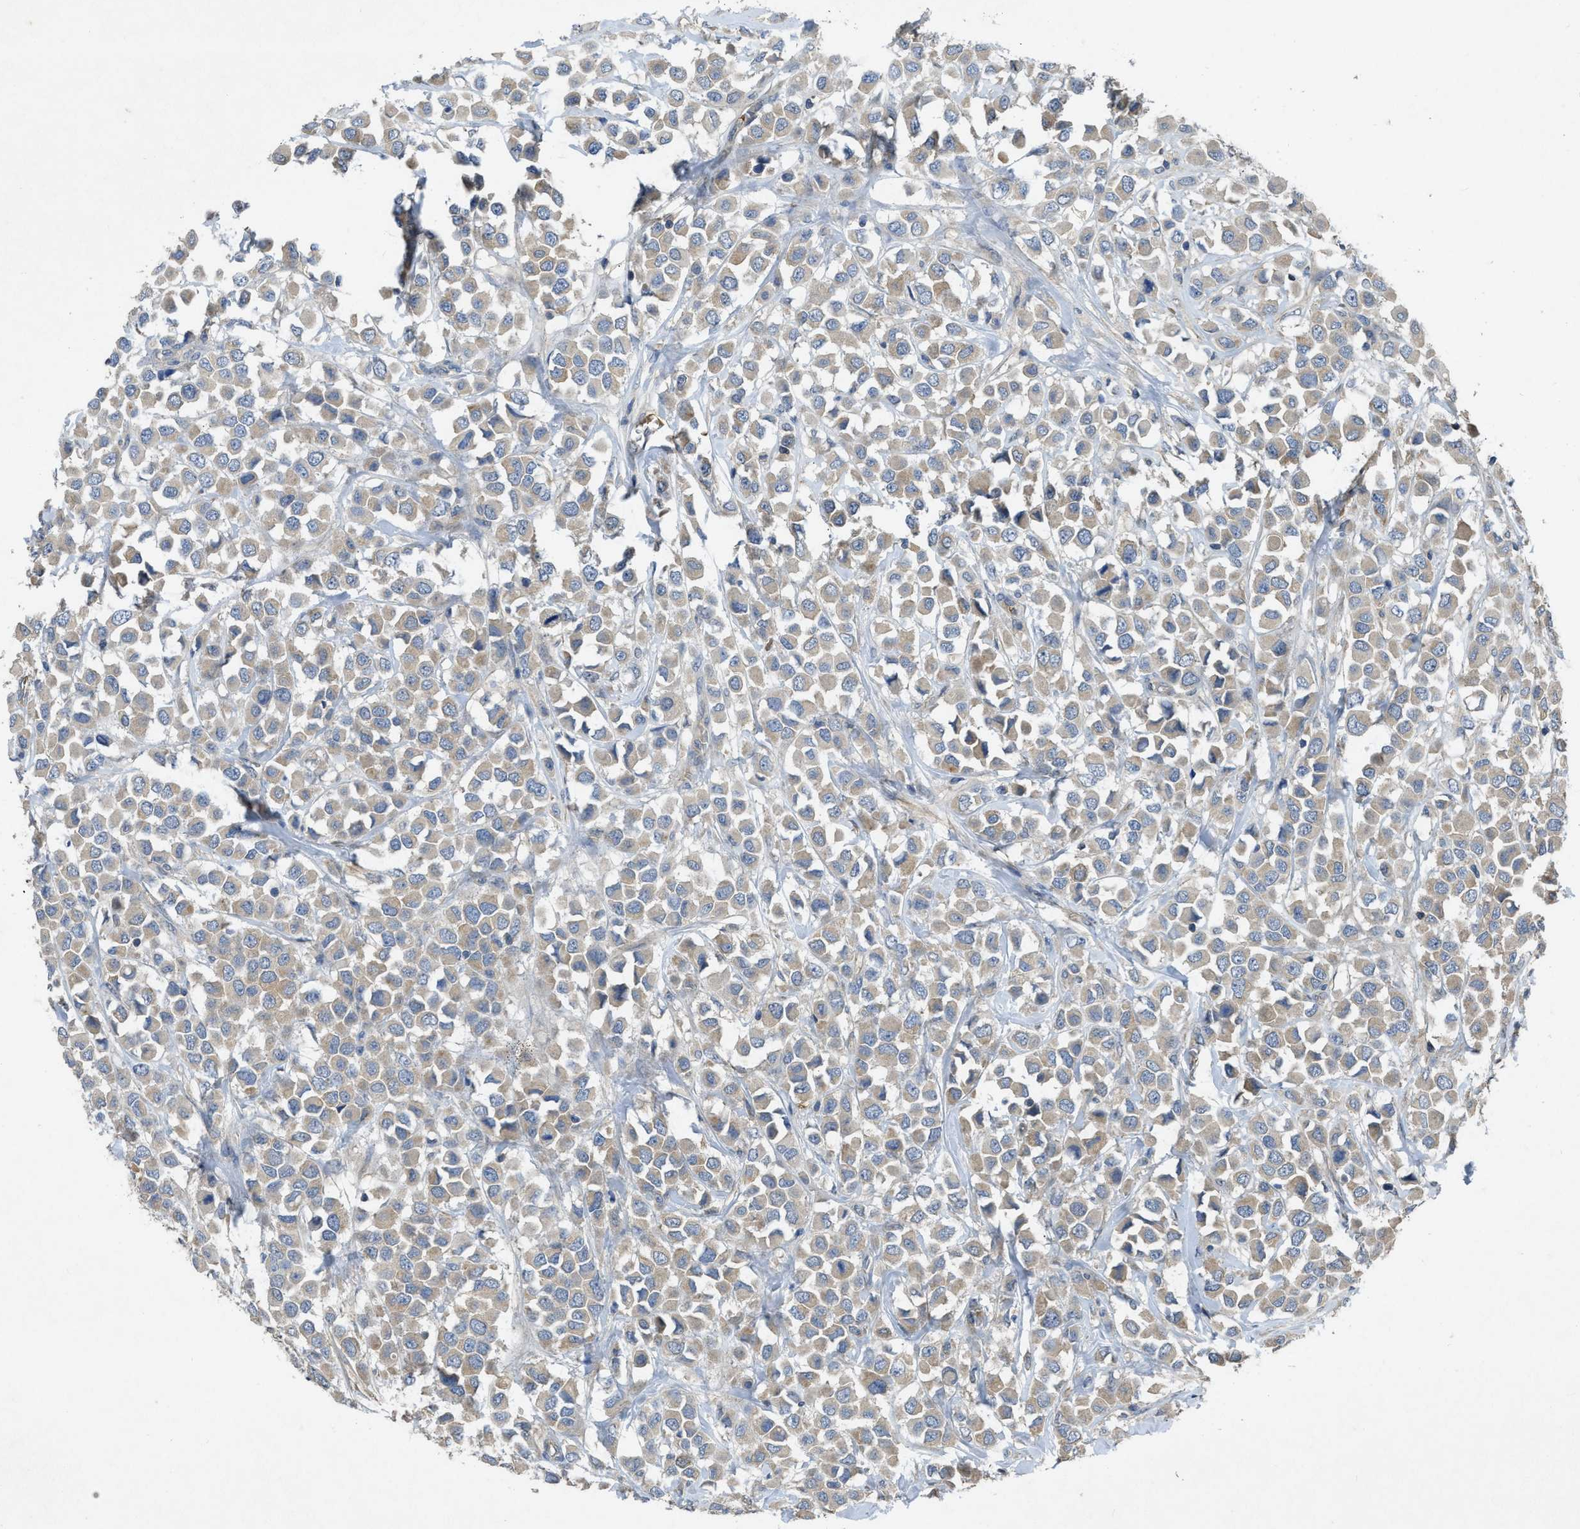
{"staining": {"intensity": "weak", "quantity": ">75%", "location": "cytoplasmic/membranous"}, "tissue": "breast cancer", "cell_type": "Tumor cells", "image_type": "cancer", "snomed": [{"axis": "morphology", "description": "Duct carcinoma"}, {"axis": "topography", "description": "Breast"}], "caption": "Breast cancer (infiltrating ductal carcinoma) tissue reveals weak cytoplasmic/membranous staining in approximately >75% of tumor cells Using DAB (3,3'-diaminobenzidine) (brown) and hematoxylin (blue) stains, captured at high magnification using brightfield microscopy.", "gene": "PPP3CA", "patient": {"sex": "female", "age": 61}}